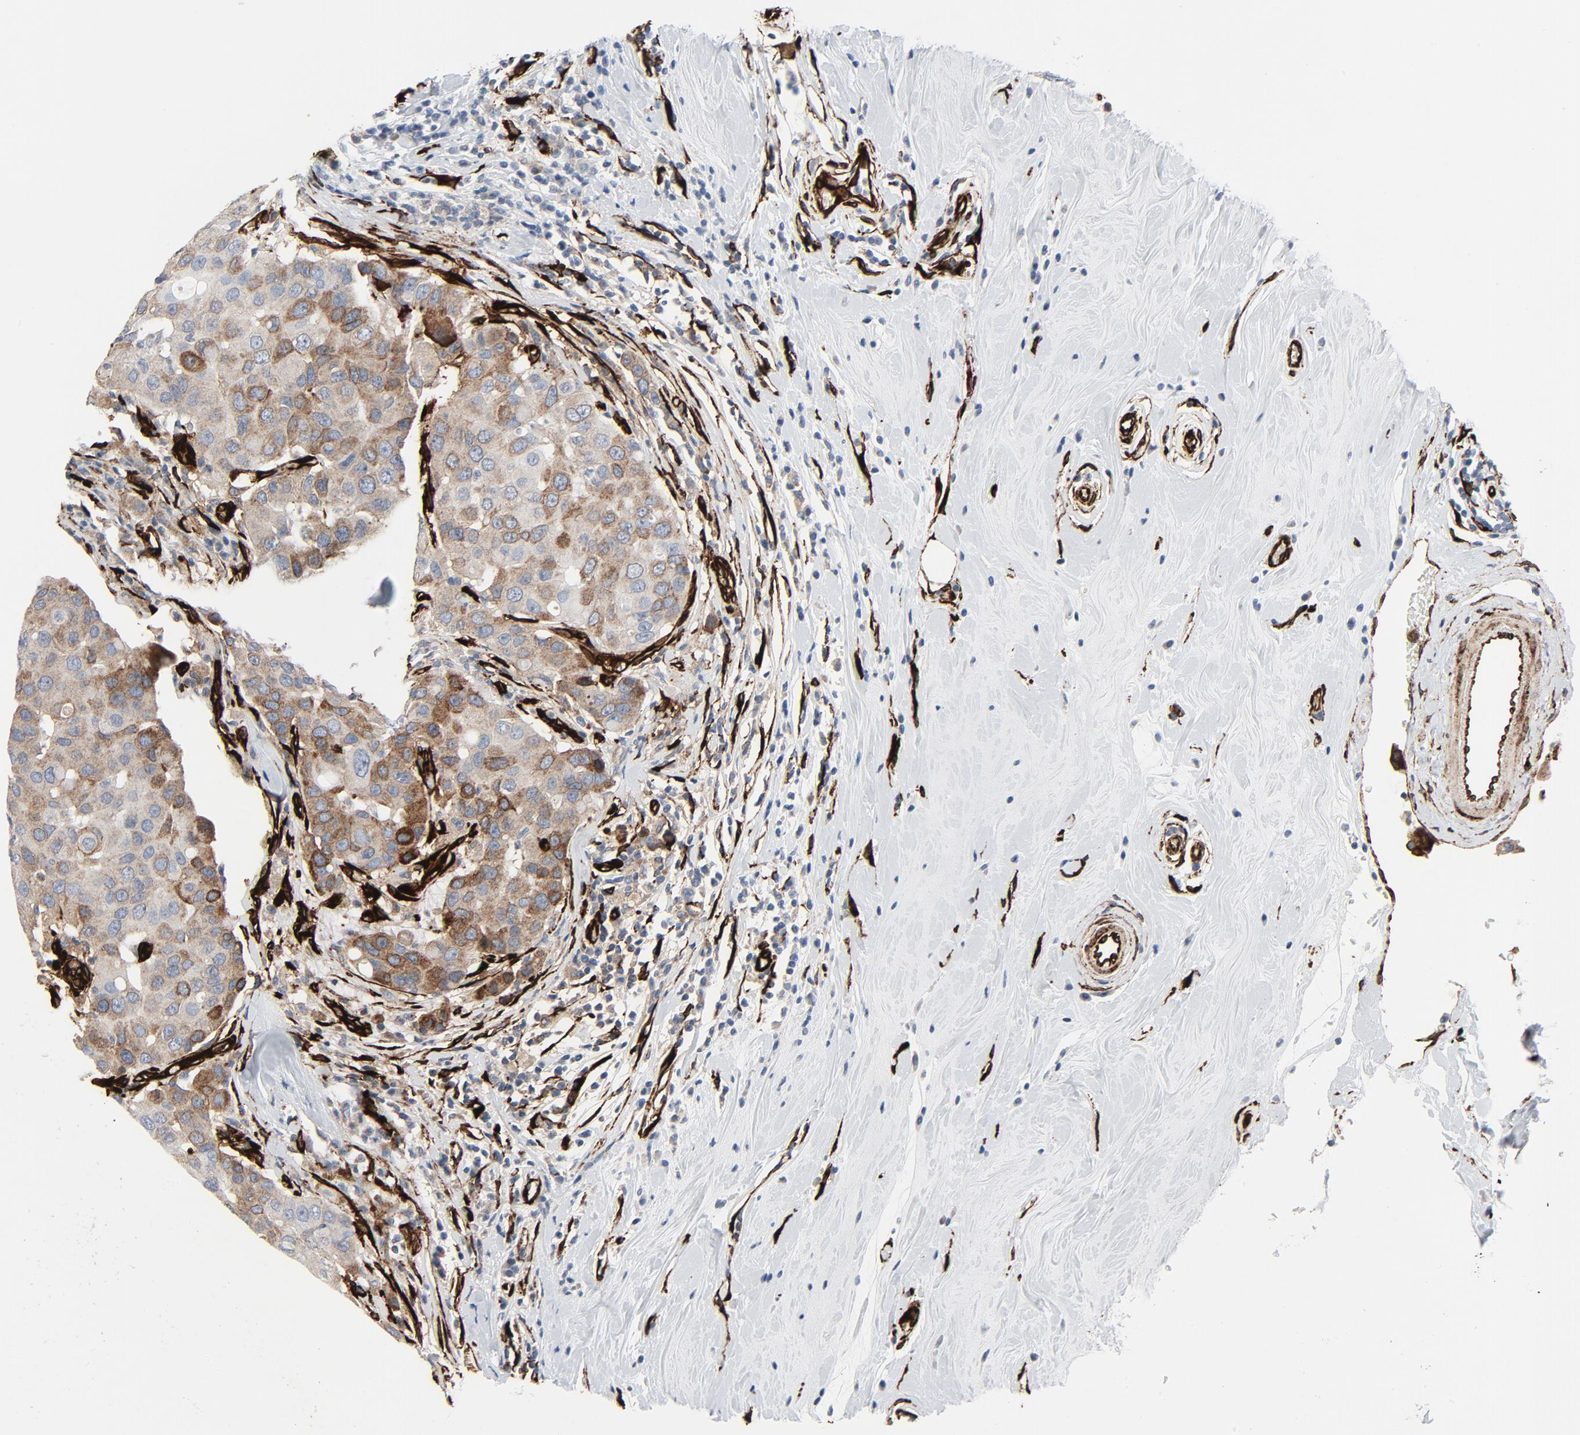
{"staining": {"intensity": "weak", "quantity": ">75%", "location": "cytoplasmic/membranous"}, "tissue": "breast cancer", "cell_type": "Tumor cells", "image_type": "cancer", "snomed": [{"axis": "morphology", "description": "Duct carcinoma"}, {"axis": "topography", "description": "Breast"}], "caption": "This image exhibits IHC staining of human breast cancer, with low weak cytoplasmic/membranous staining in about >75% of tumor cells.", "gene": "SERPINH1", "patient": {"sex": "female", "age": 27}}